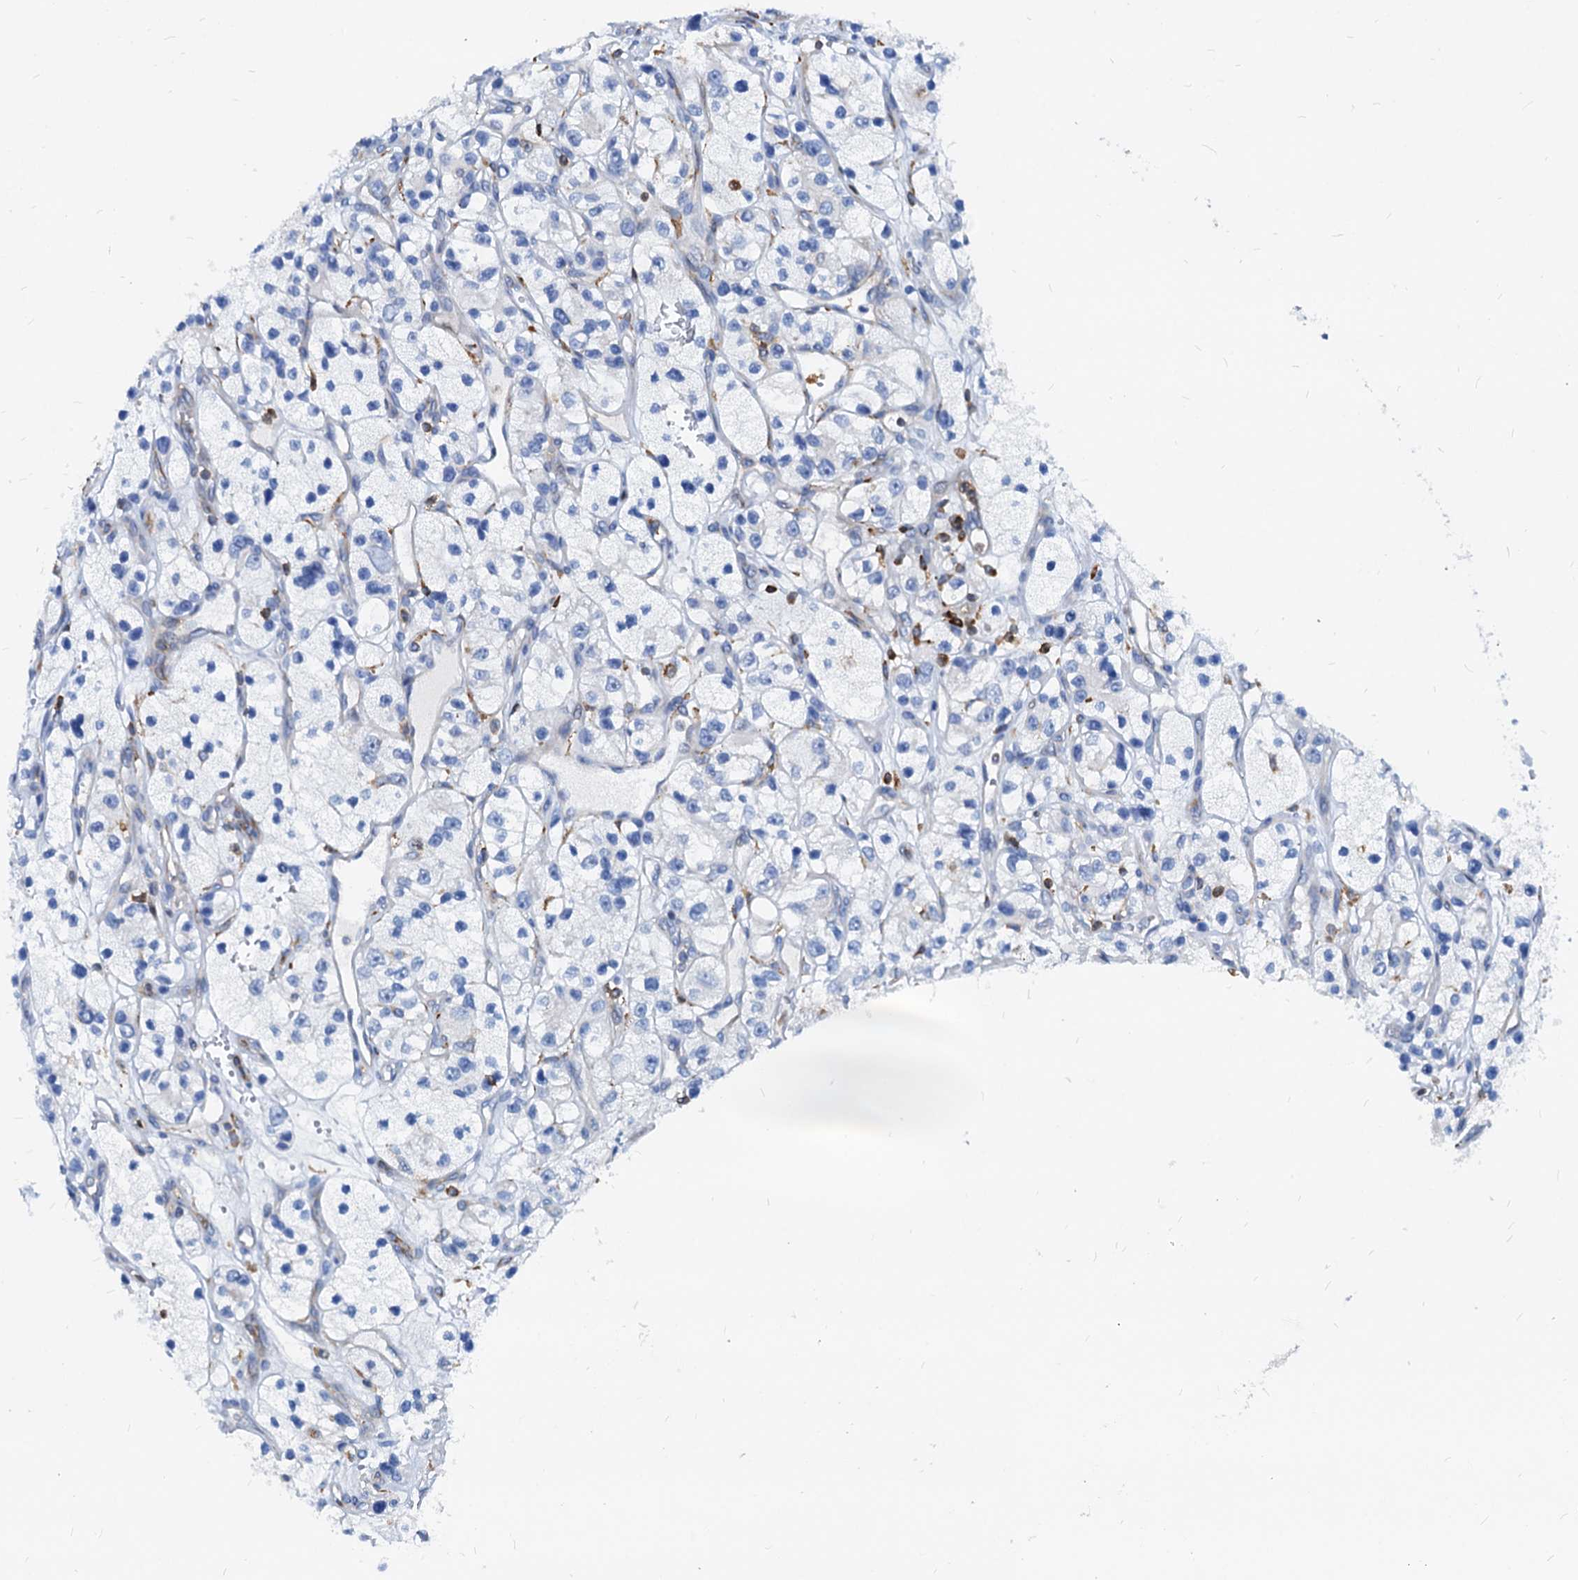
{"staining": {"intensity": "negative", "quantity": "none", "location": "none"}, "tissue": "renal cancer", "cell_type": "Tumor cells", "image_type": "cancer", "snomed": [{"axis": "morphology", "description": "Adenocarcinoma, NOS"}, {"axis": "topography", "description": "Kidney"}], "caption": "An IHC image of renal adenocarcinoma is shown. There is no staining in tumor cells of renal adenocarcinoma. (Brightfield microscopy of DAB IHC at high magnification).", "gene": "LCP2", "patient": {"sex": "female", "age": 57}}